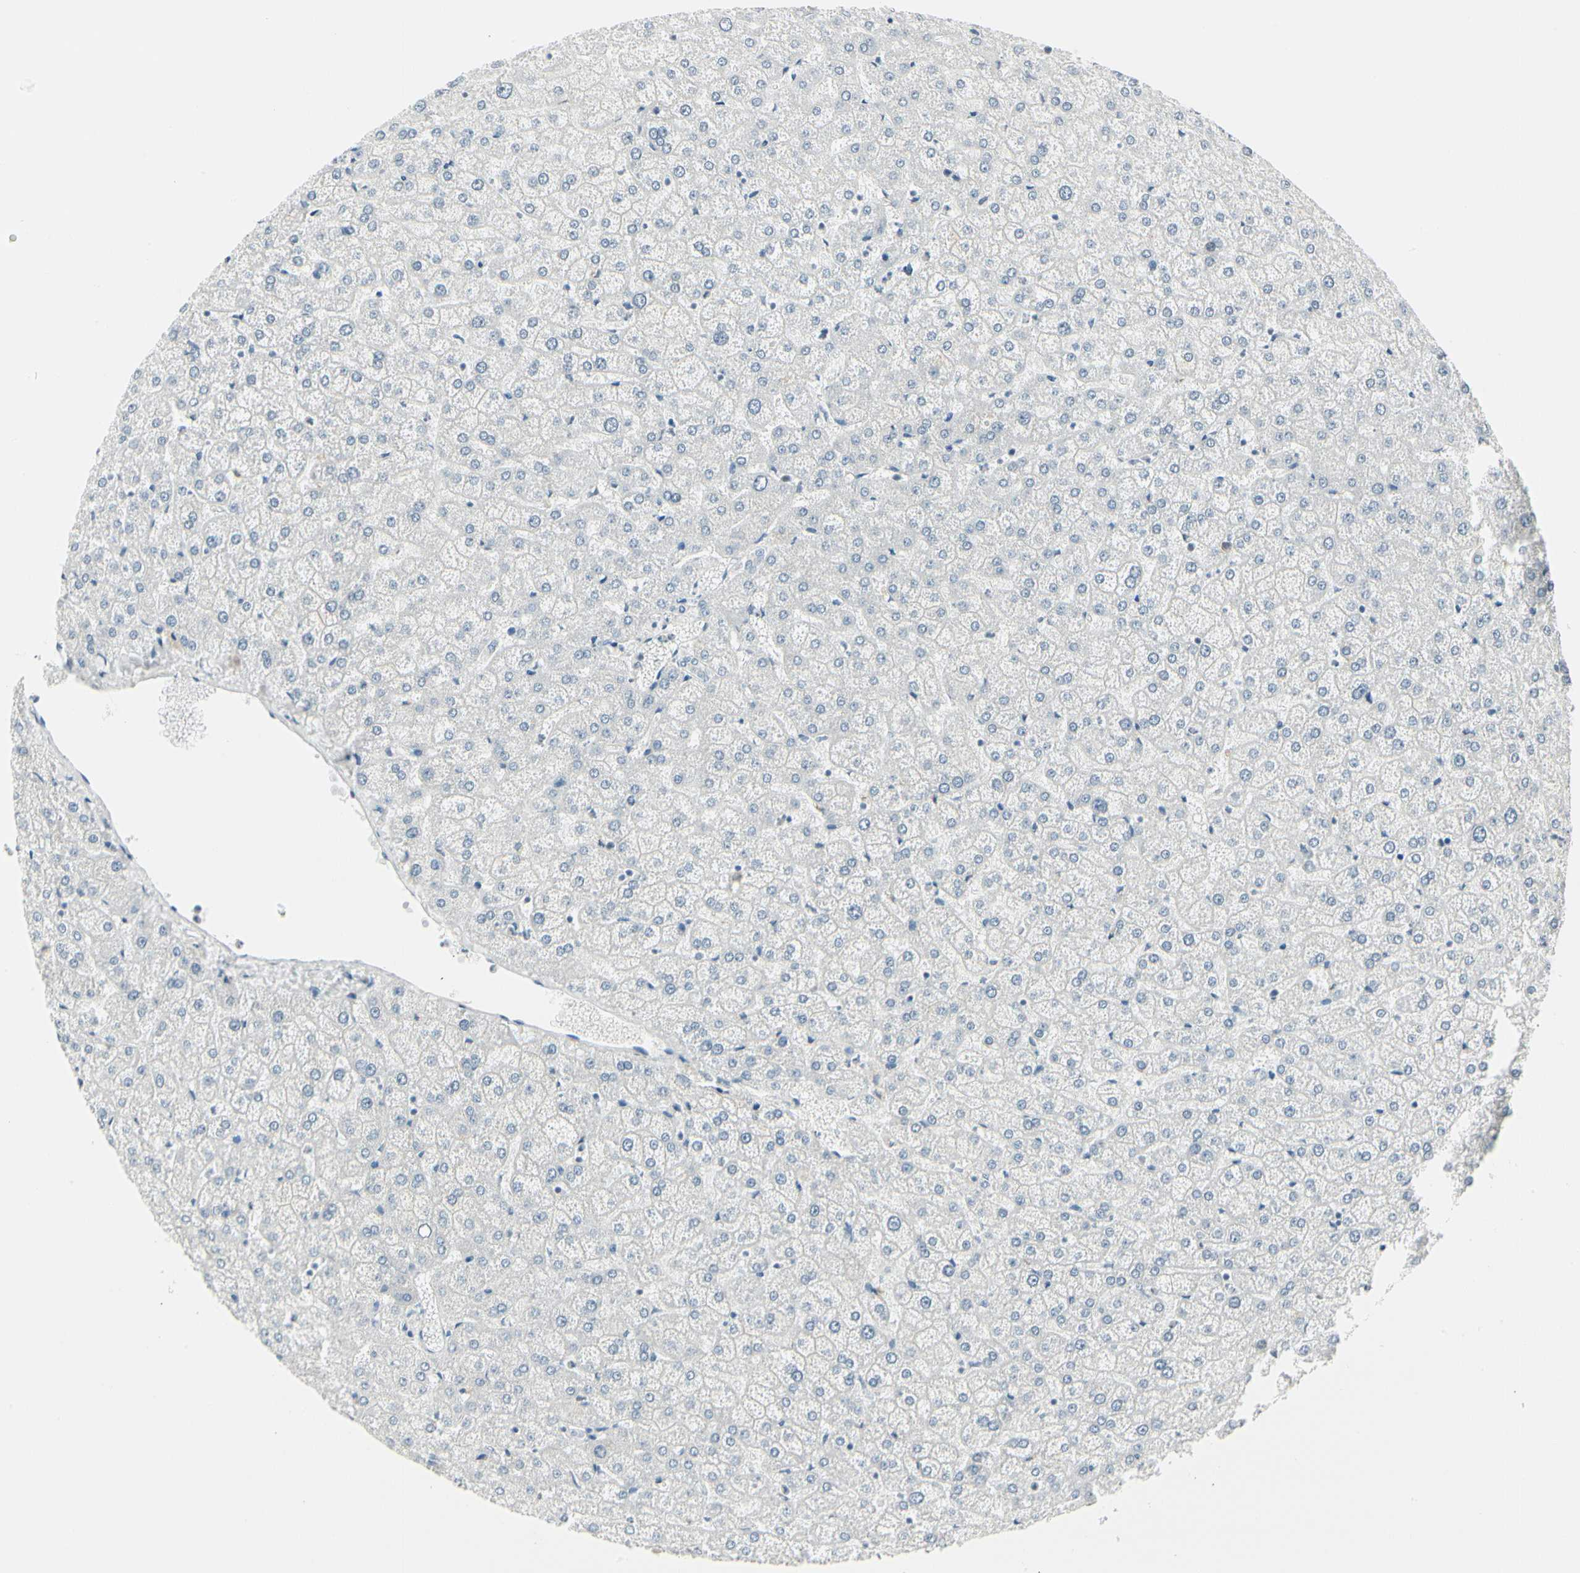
{"staining": {"intensity": "negative", "quantity": "none", "location": "none"}, "tissue": "liver", "cell_type": "Hepatocytes", "image_type": "normal", "snomed": [{"axis": "morphology", "description": "Normal tissue, NOS"}, {"axis": "topography", "description": "Liver"}], "caption": "An immunohistochemistry (IHC) histopathology image of unremarkable liver is shown. There is no staining in hepatocytes of liver. (DAB (3,3'-diaminobenzidine) immunohistochemistry visualized using brightfield microscopy, high magnification).", "gene": "ZBTB7B", "patient": {"sex": "female", "age": 32}}